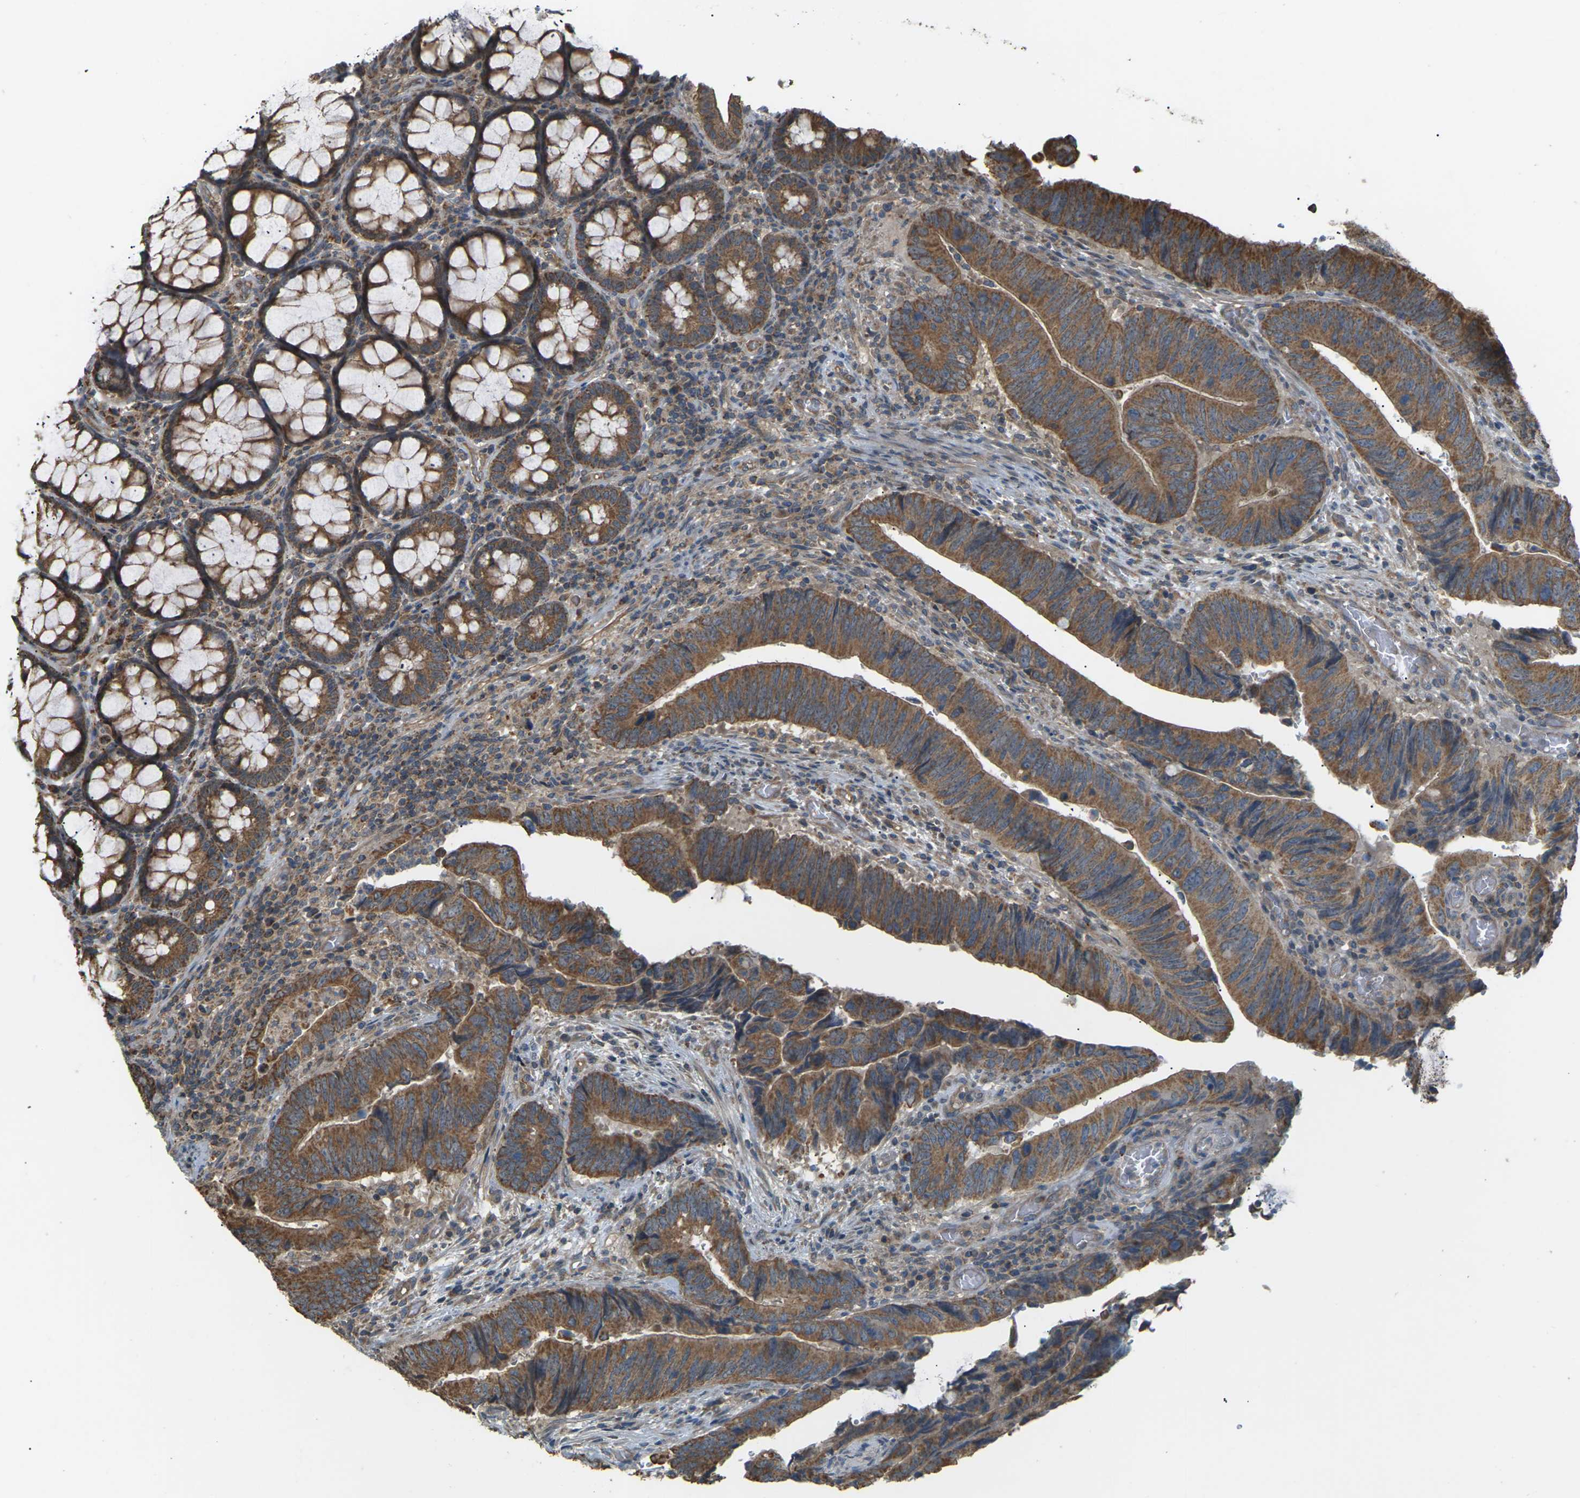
{"staining": {"intensity": "moderate", "quantity": ">75%", "location": "cytoplasmic/membranous"}, "tissue": "colorectal cancer", "cell_type": "Tumor cells", "image_type": "cancer", "snomed": [{"axis": "morphology", "description": "Normal tissue, NOS"}, {"axis": "morphology", "description": "Adenocarcinoma, NOS"}, {"axis": "topography", "description": "Colon"}], "caption": "Adenocarcinoma (colorectal) was stained to show a protein in brown. There is medium levels of moderate cytoplasmic/membranous expression in about >75% of tumor cells. (IHC, brightfield microscopy, high magnification).", "gene": "KSR1", "patient": {"sex": "male", "age": 56}}